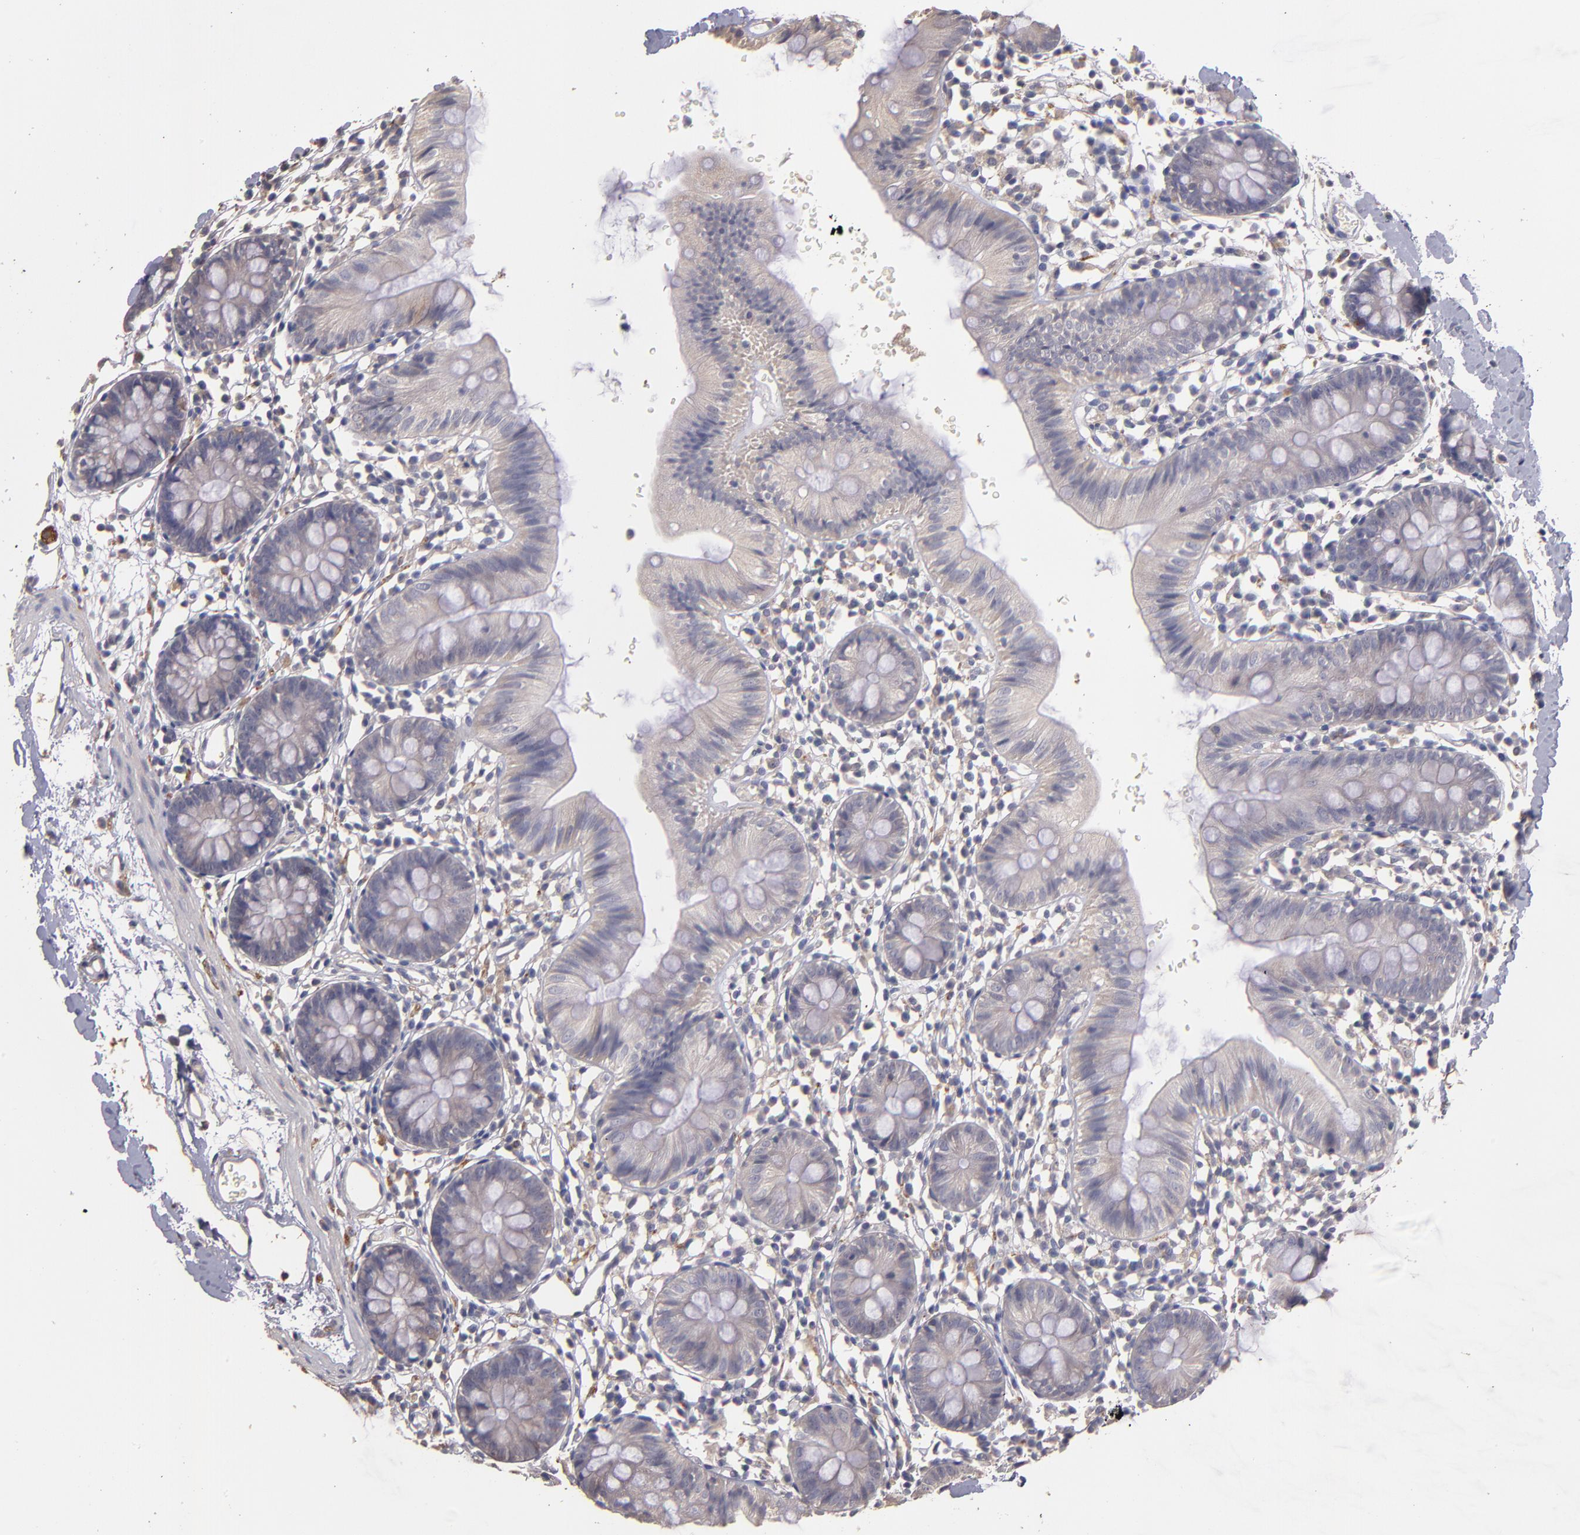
{"staining": {"intensity": "negative", "quantity": "none", "location": "none"}, "tissue": "colon", "cell_type": "Endothelial cells", "image_type": "normal", "snomed": [{"axis": "morphology", "description": "Normal tissue, NOS"}, {"axis": "topography", "description": "Colon"}], "caption": "The immunohistochemistry (IHC) photomicrograph has no significant positivity in endothelial cells of colon.", "gene": "GNAZ", "patient": {"sex": "male", "age": 14}}